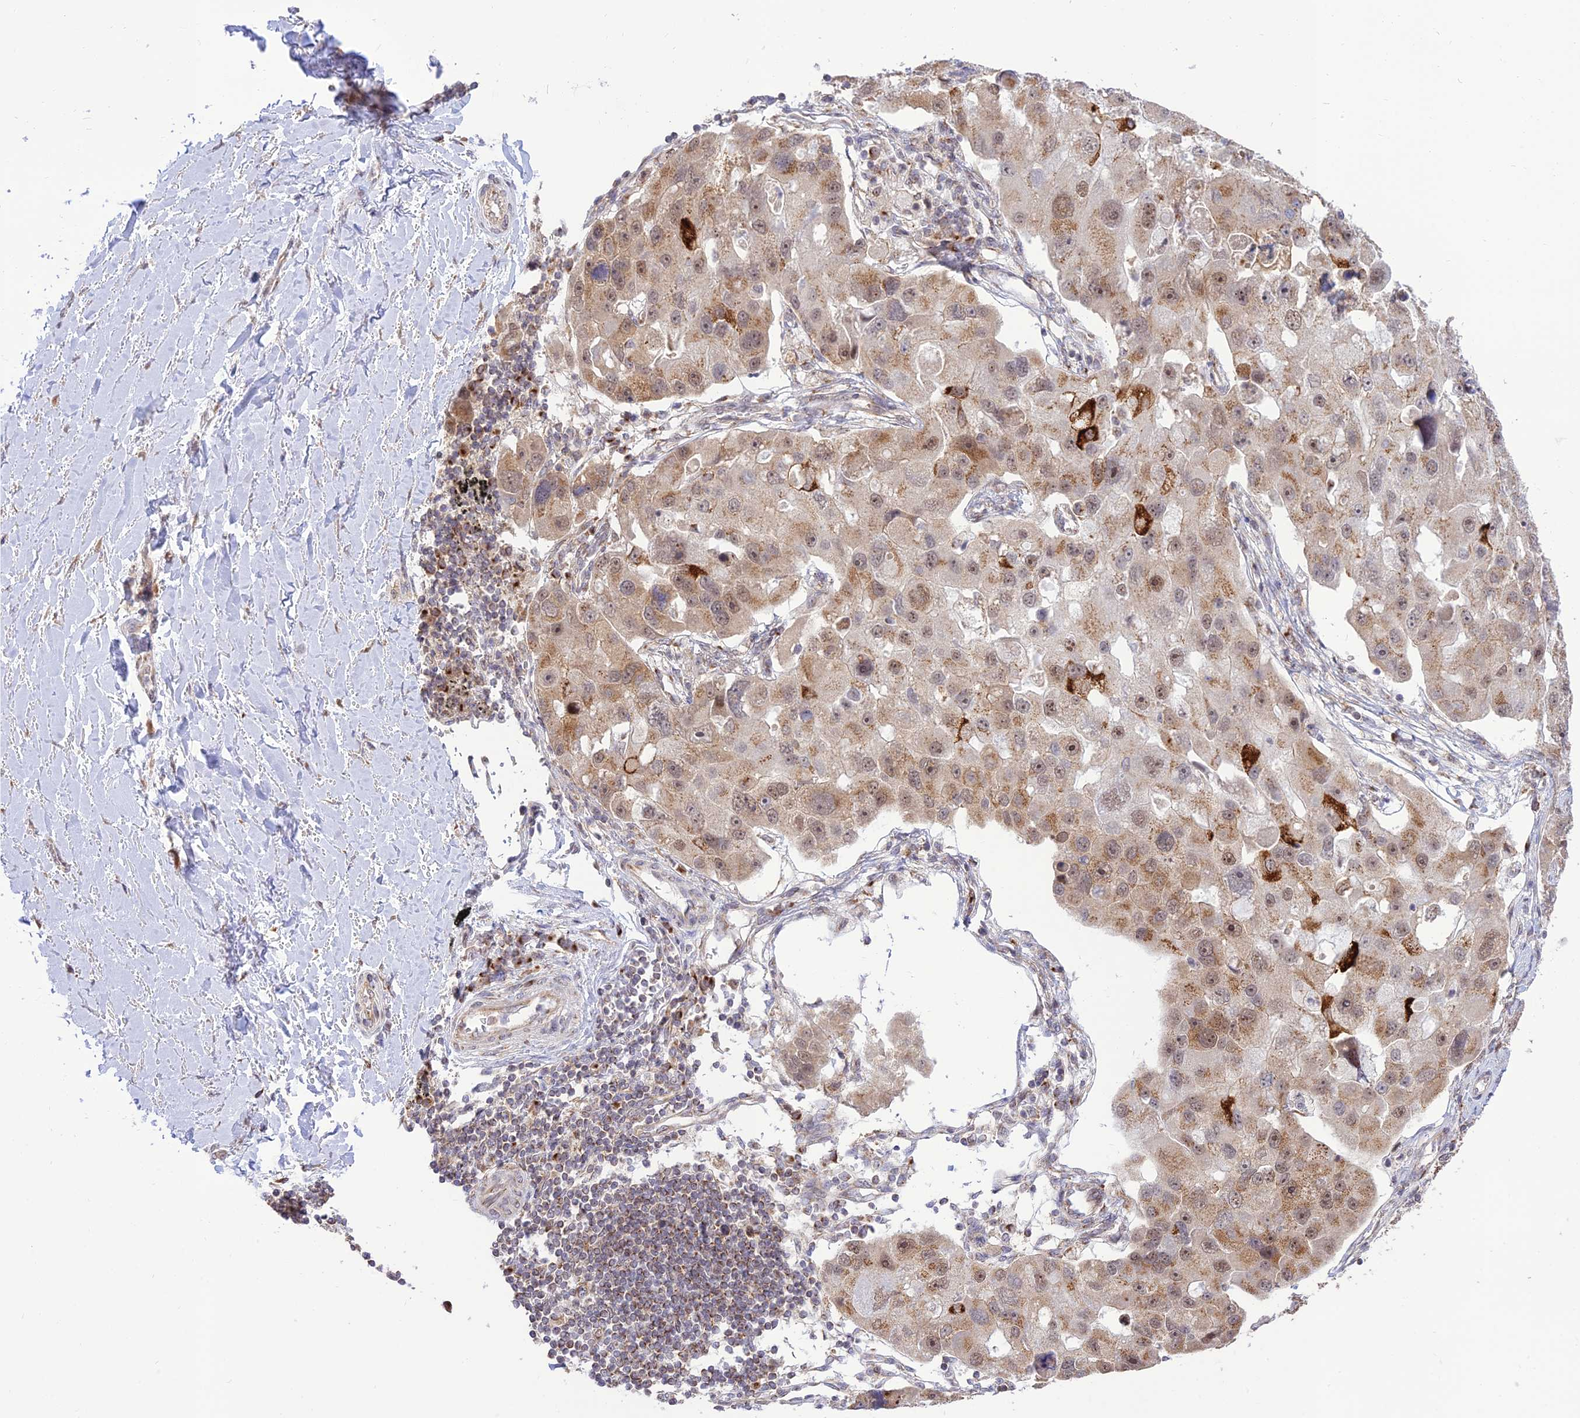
{"staining": {"intensity": "moderate", "quantity": ">75%", "location": "cytoplasmic/membranous"}, "tissue": "lung cancer", "cell_type": "Tumor cells", "image_type": "cancer", "snomed": [{"axis": "morphology", "description": "Adenocarcinoma, NOS"}, {"axis": "topography", "description": "Lung"}], "caption": "The image demonstrates a brown stain indicating the presence of a protein in the cytoplasmic/membranous of tumor cells in adenocarcinoma (lung).", "gene": "GOLGA3", "patient": {"sex": "female", "age": 54}}